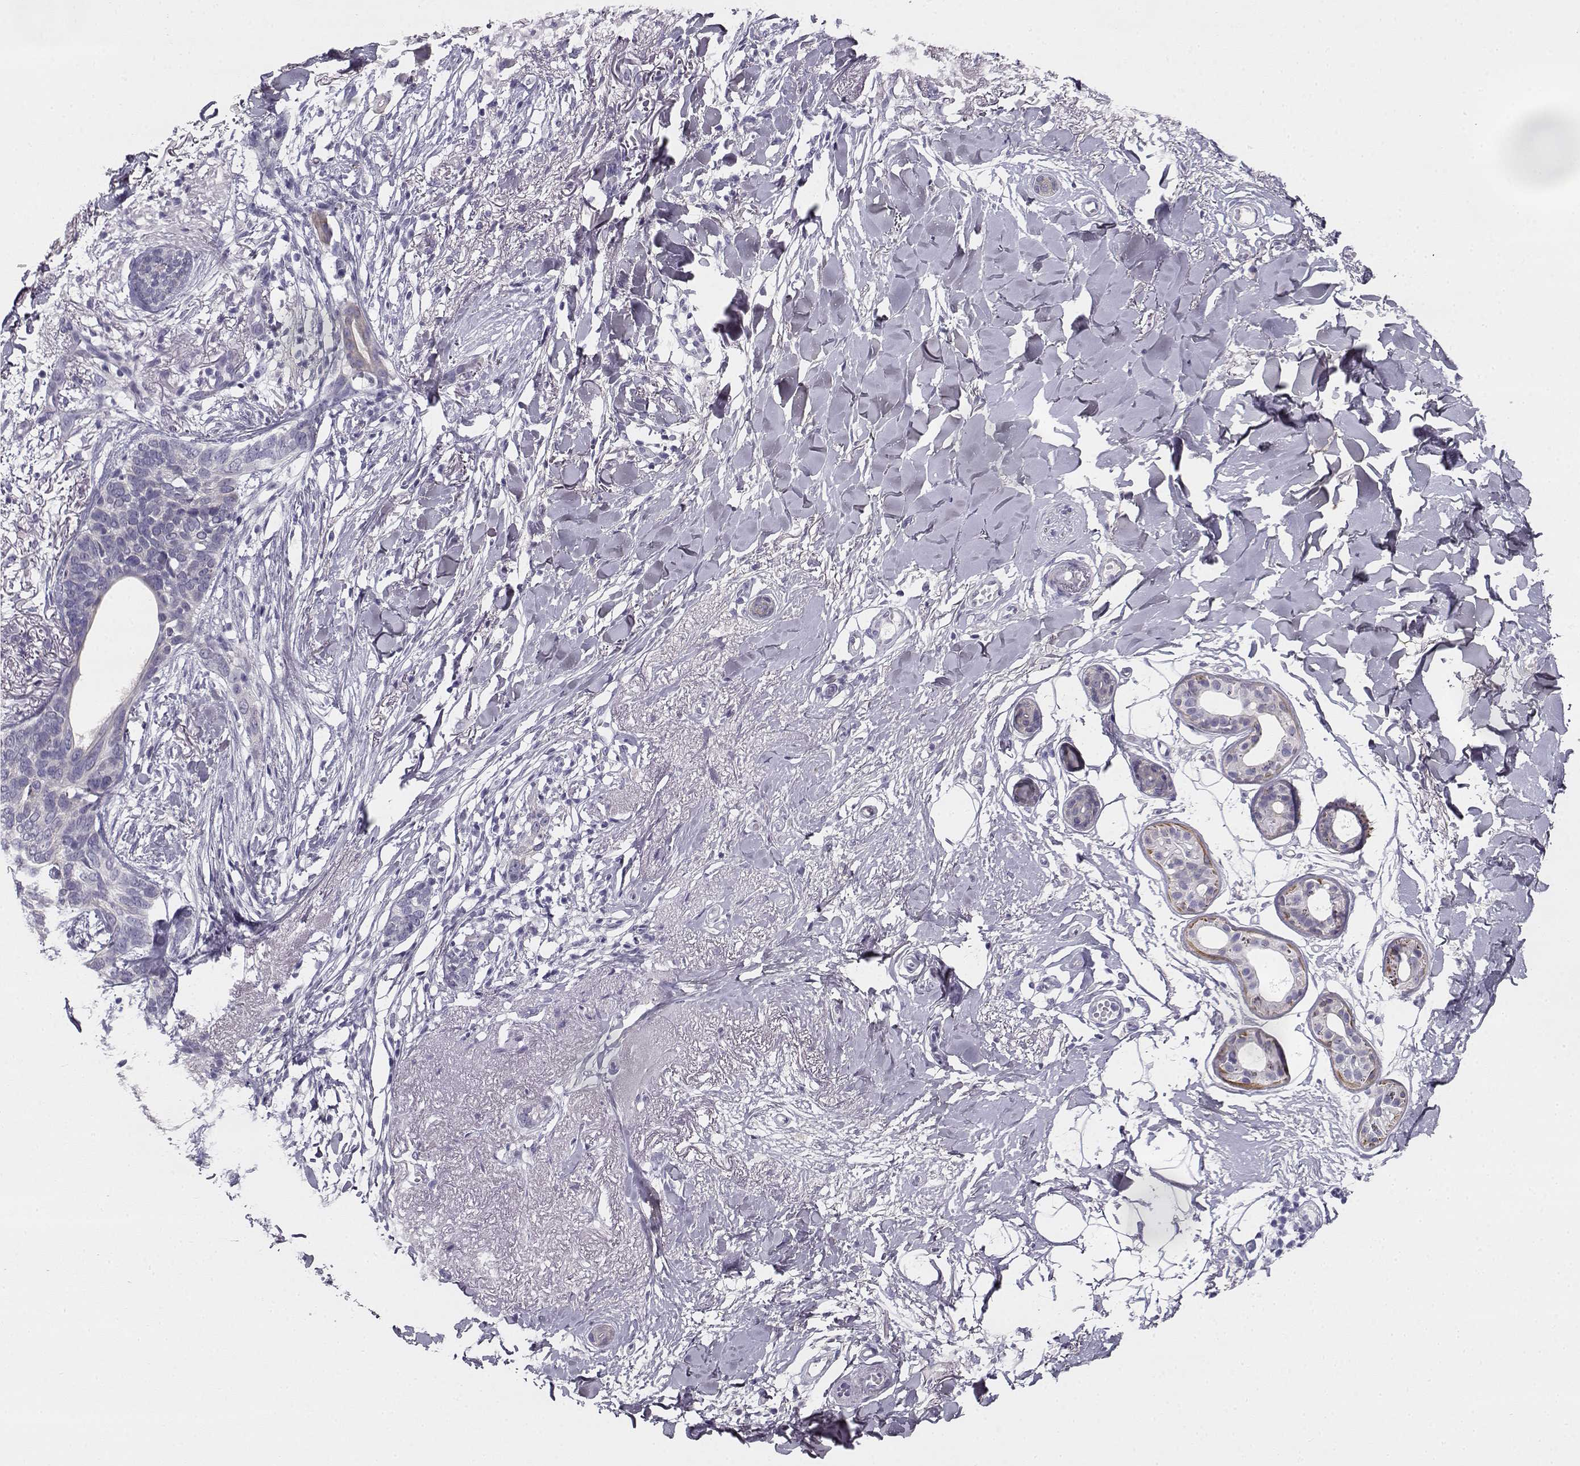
{"staining": {"intensity": "negative", "quantity": "none", "location": "none"}, "tissue": "skin cancer", "cell_type": "Tumor cells", "image_type": "cancer", "snomed": [{"axis": "morphology", "description": "Normal tissue, NOS"}, {"axis": "morphology", "description": "Basal cell carcinoma"}, {"axis": "topography", "description": "Skin"}], "caption": "Tumor cells are negative for brown protein staining in skin cancer (basal cell carcinoma).", "gene": "CREB3L3", "patient": {"sex": "male", "age": 84}}